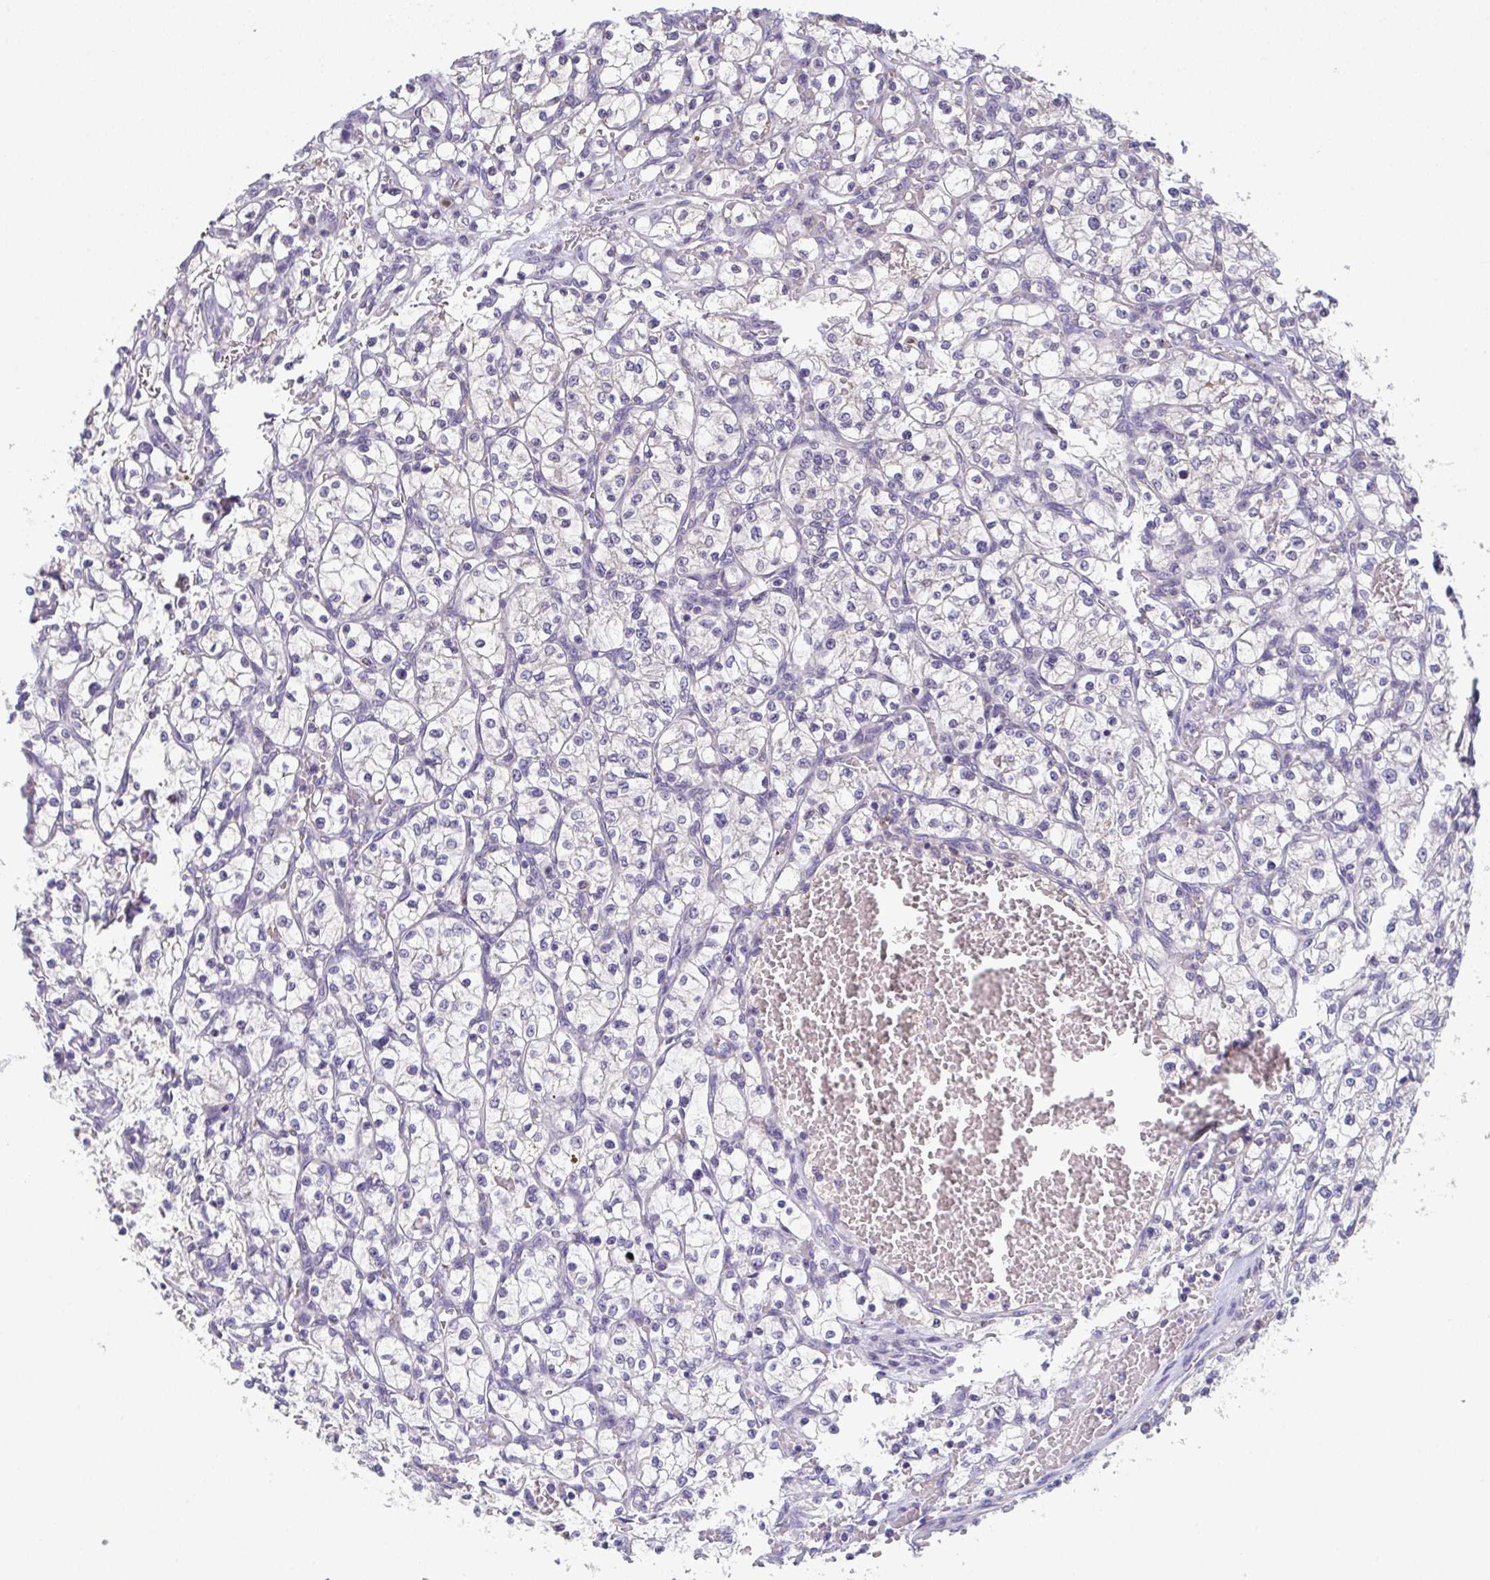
{"staining": {"intensity": "negative", "quantity": "none", "location": "none"}, "tissue": "renal cancer", "cell_type": "Tumor cells", "image_type": "cancer", "snomed": [{"axis": "morphology", "description": "Adenocarcinoma, NOS"}, {"axis": "topography", "description": "Kidney"}], "caption": "There is no significant expression in tumor cells of renal adenocarcinoma.", "gene": "RIOK1", "patient": {"sex": "female", "age": 64}}